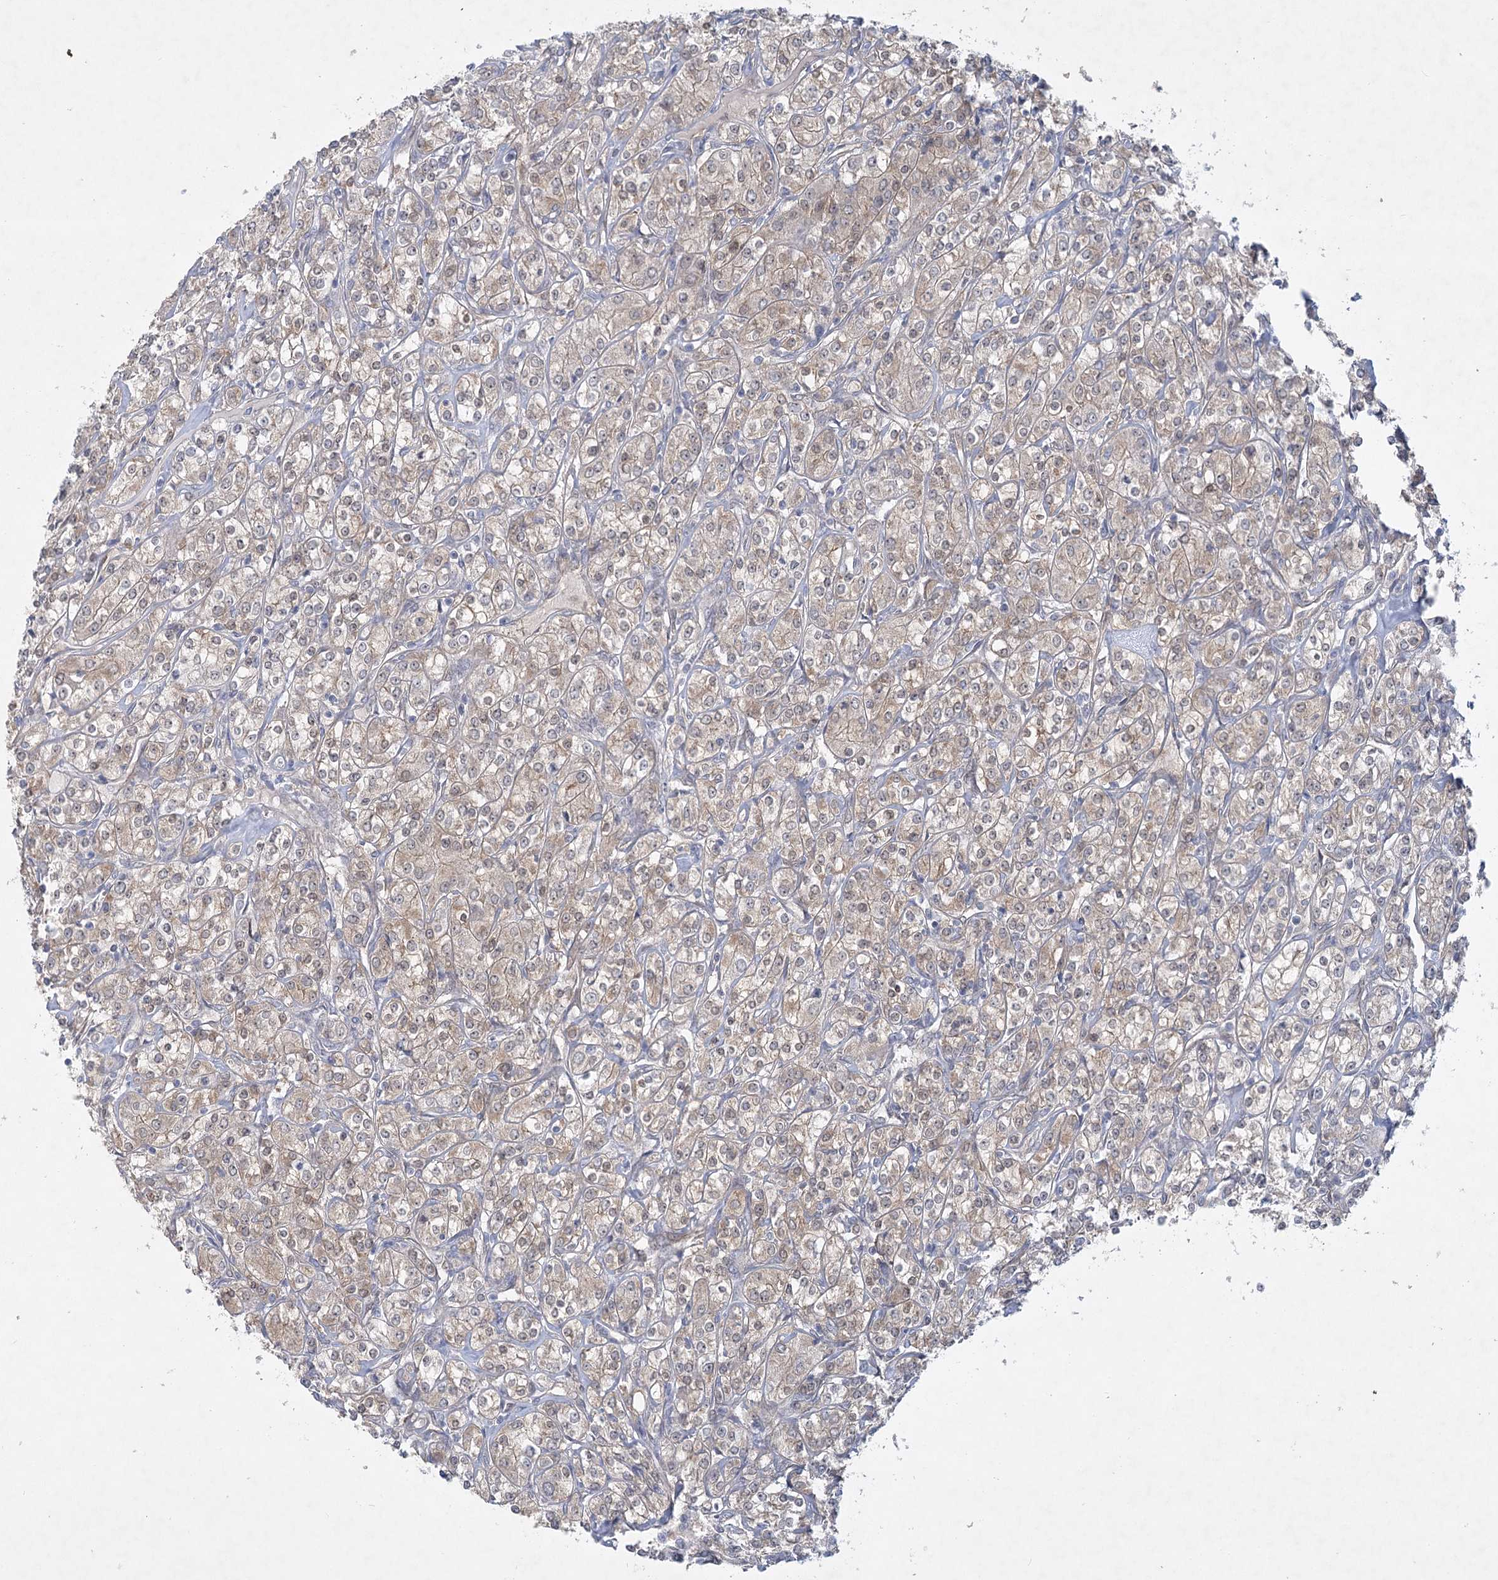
{"staining": {"intensity": "weak", "quantity": ">75%", "location": "cytoplasmic/membranous"}, "tissue": "renal cancer", "cell_type": "Tumor cells", "image_type": "cancer", "snomed": [{"axis": "morphology", "description": "Adenocarcinoma, NOS"}, {"axis": "topography", "description": "Kidney"}], "caption": "IHC staining of adenocarcinoma (renal), which exhibits low levels of weak cytoplasmic/membranous positivity in approximately >75% of tumor cells indicating weak cytoplasmic/membranous protein staining. The staining was performed using DAB (brown) for protein detection and nuclei were counterstained in hematoxylin (blue).", "gene": "AAMDC", "patient": {"sex": "male", "age": 77}}